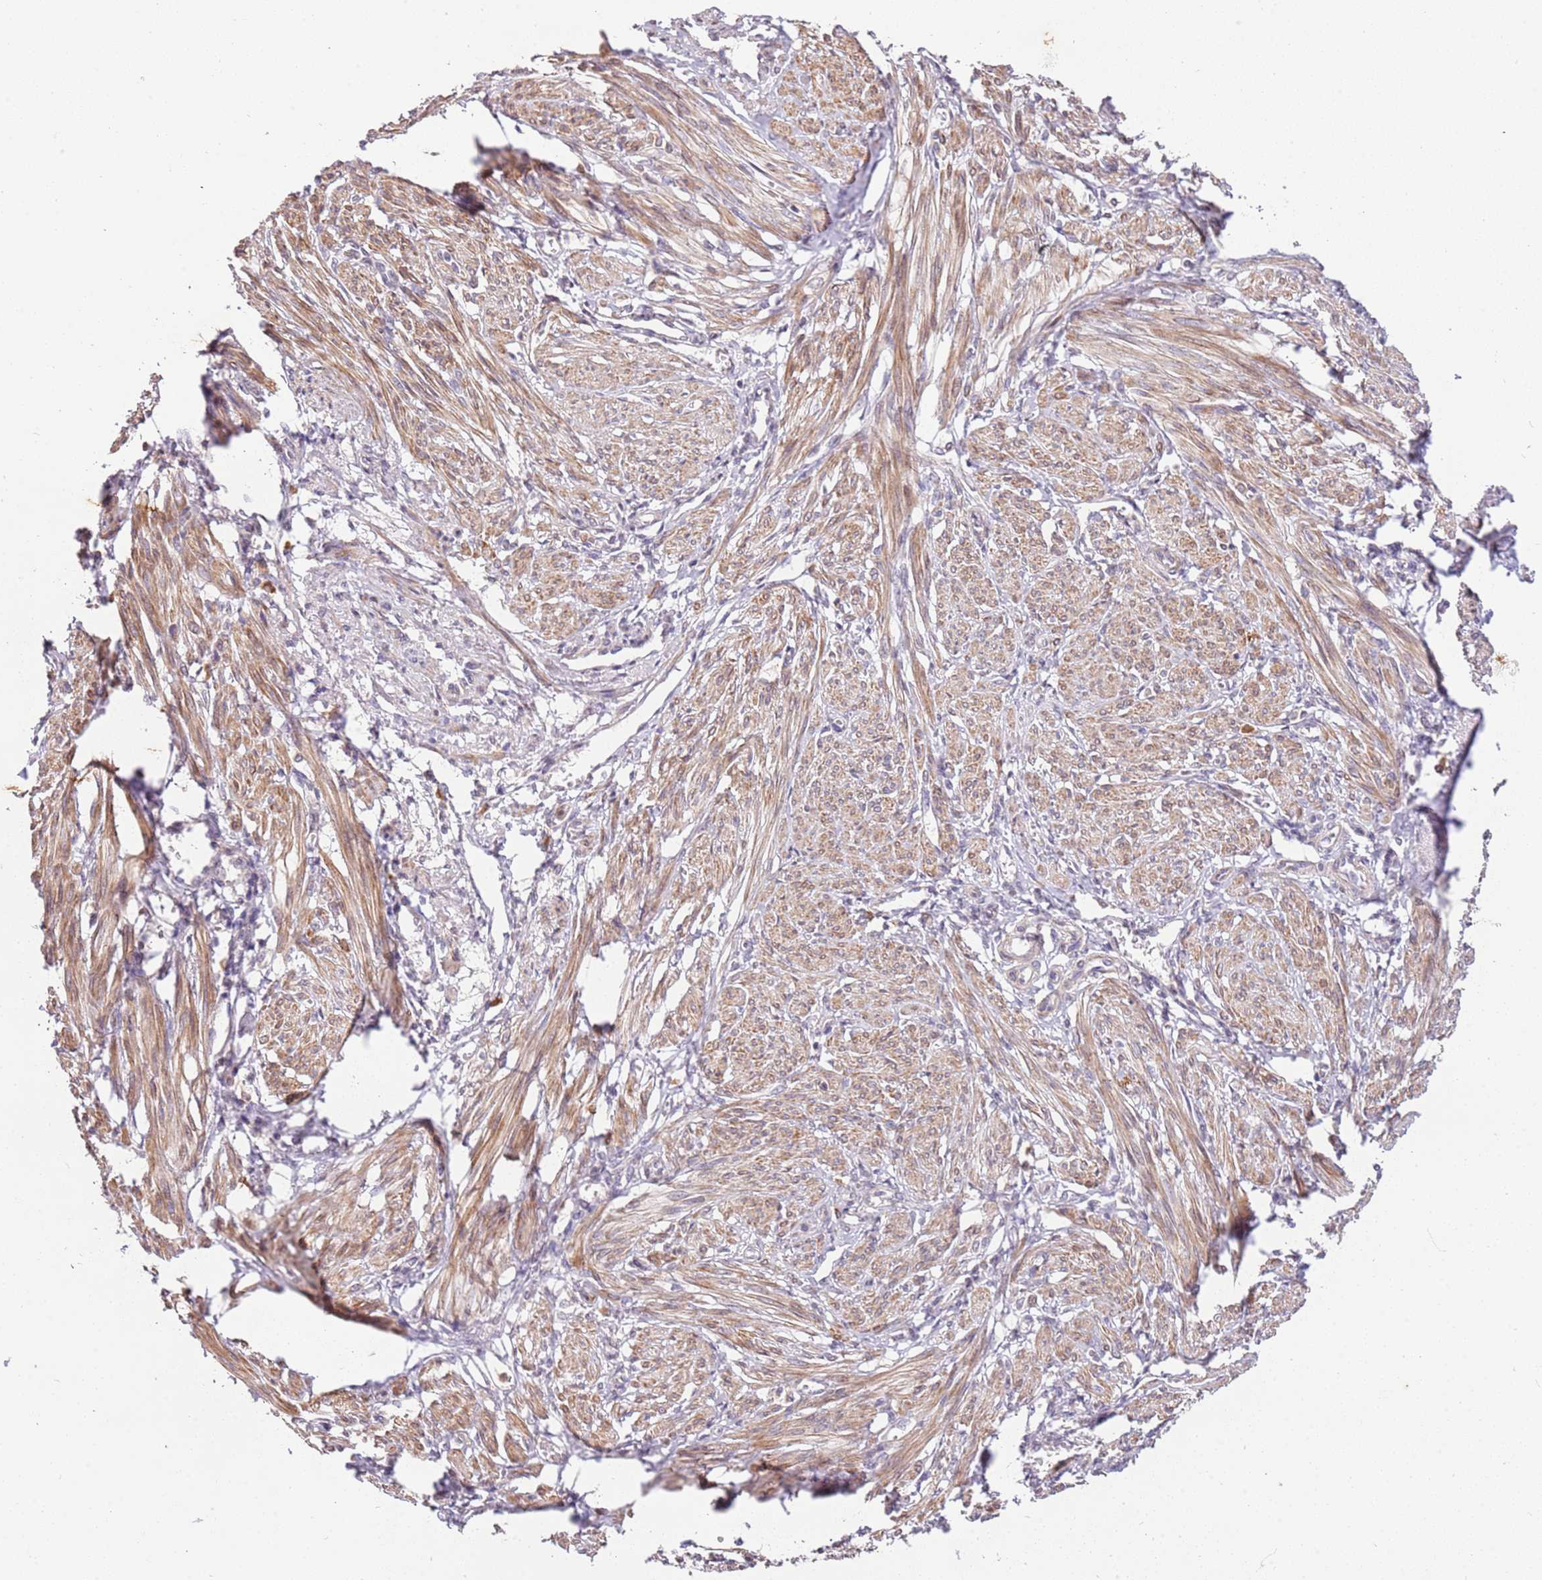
{"staining": {"intensity": "moderate", "quantity": "25%-75%", "location": "cytoplasmic/membranous"}, "tissue": "smooth muscle", "cell_type": "Smooth muscle cells", "image_type": "normal", "snomed": [{"axis": "morphology", "description": "Normal tissue, NOS"}, {"axis": "topography", "description": "Smooth muscle"}], "caption": "Smooth muscle cells demonstrate moderate cytoplasmic/membranous staining in about 25%-75% of cells in benign smooth muscle.", "gene": "SLC16A4", "patient": {"sex": "female", "age": 39}}